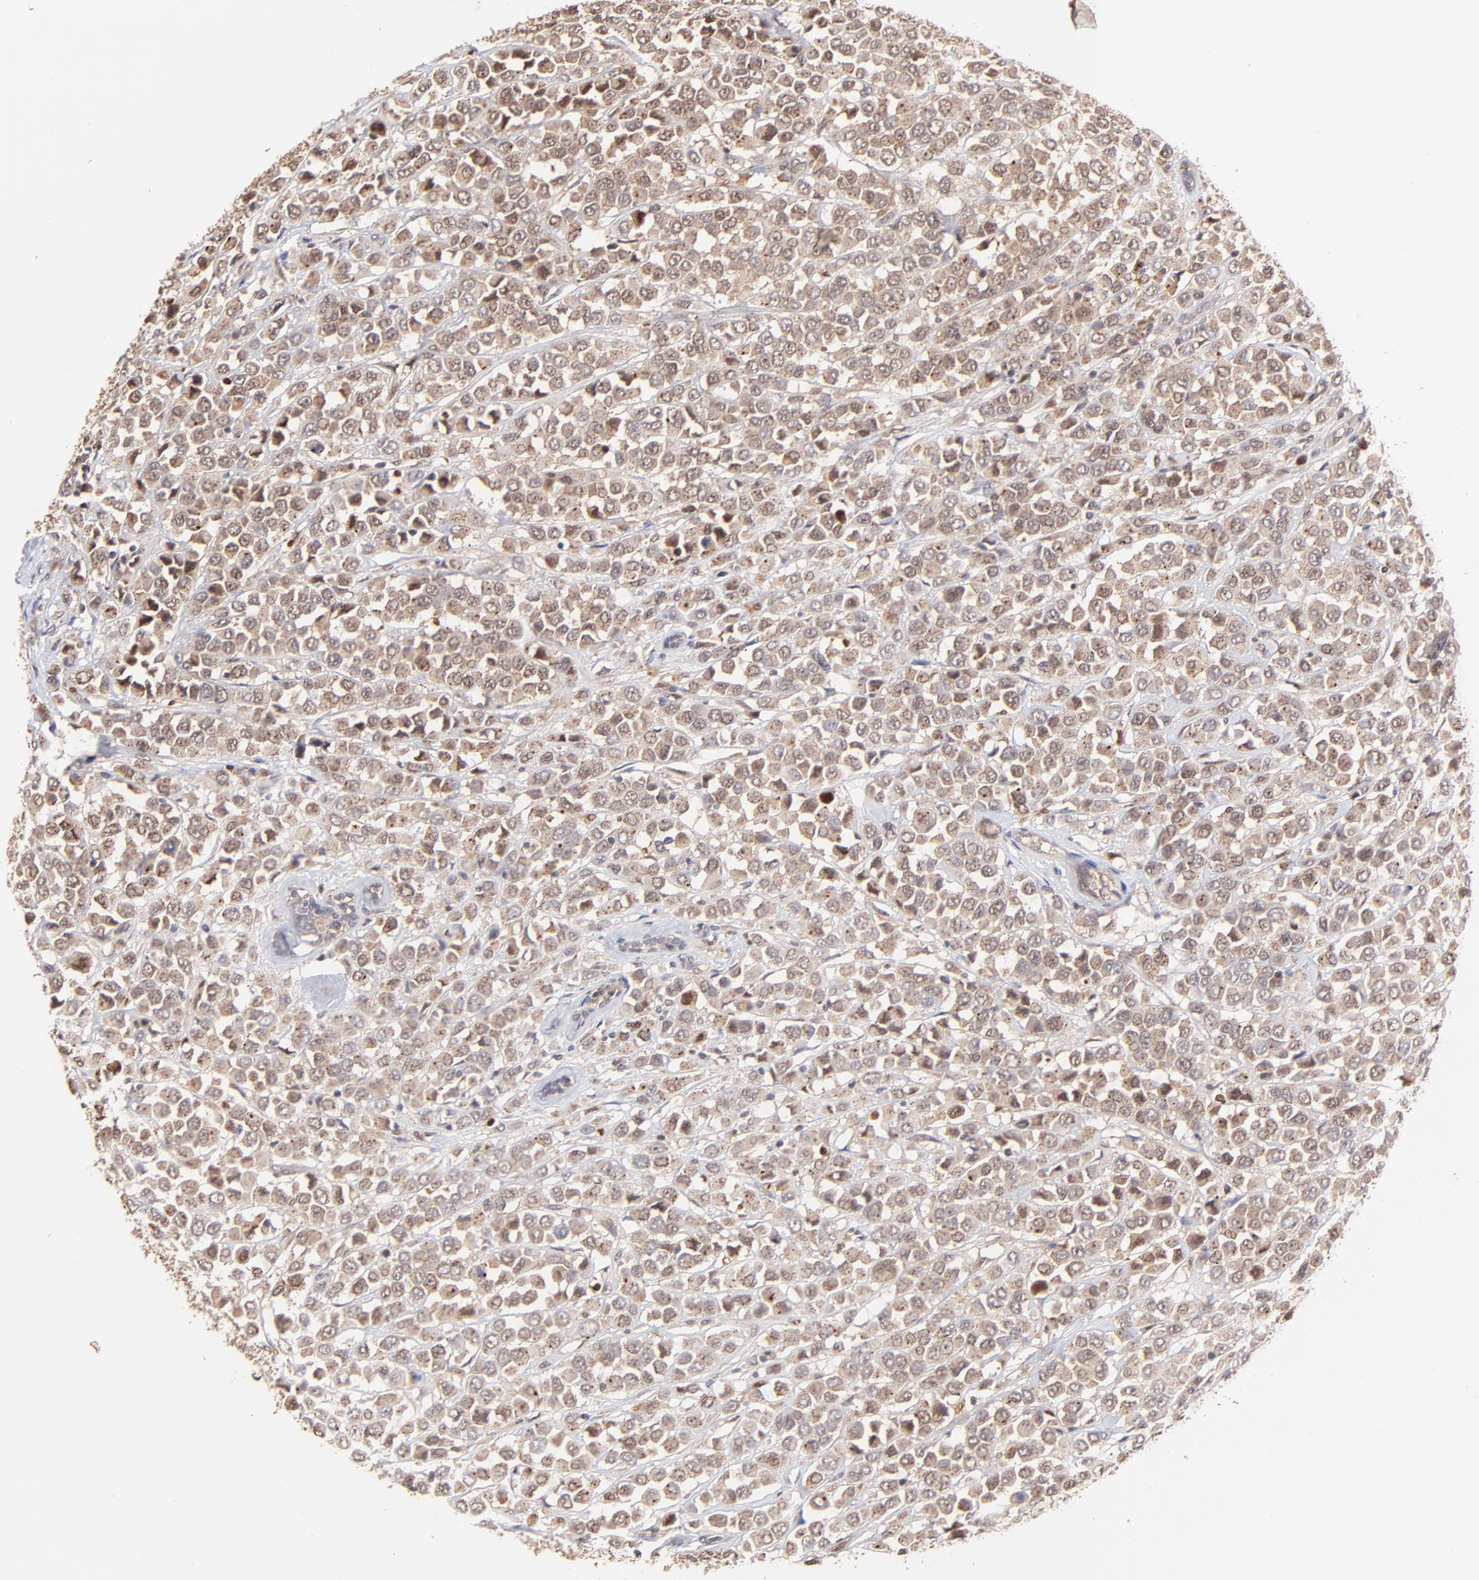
{"staining": {"intensity": "moderate", "quantity": ">75%", "location": "cytoplasmic/membranous,nuclear"}, "tissue": "breast cancer", "cell_type": "Tumor cells", "image_type": "cancer", "snomed": [{"axis": "morphology", "description": "Duct carcinoma"}, {"axis": "topography", "description": "Breast"}], "caption": "Protein staining shows moderate cytoplasmic/membranous and nuclear positivity in approximately >75% of tumor cells in breast cancer (infiltrating ductal carcinoma).", "gene": "PSMA6", "patient": {"sex": "female", "age": 61}}